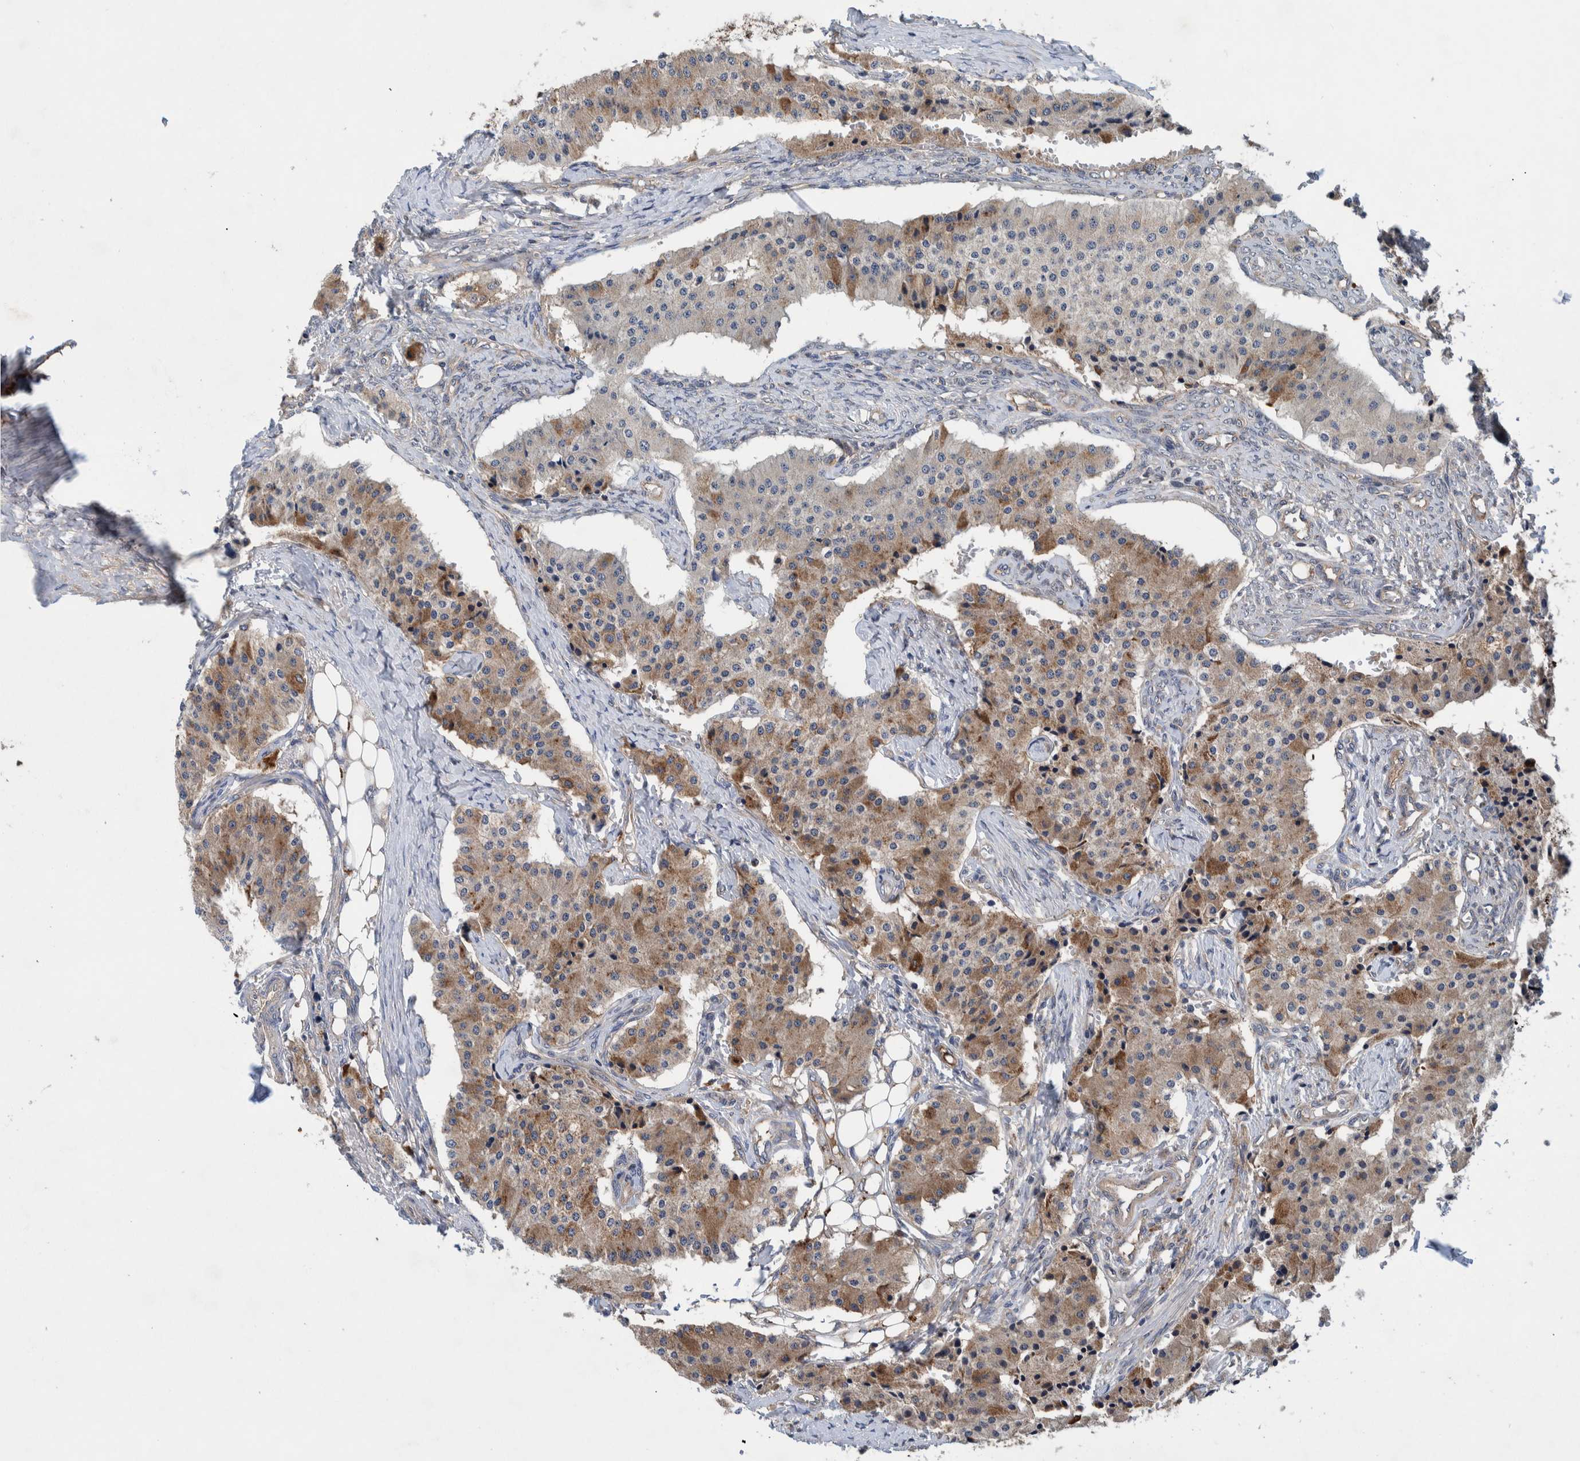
{"staining": {"intensity": "moderate", "quantity": ">75%", "location": "cytoplasmic/membranous"}, "tissue": "carcinoid", "cell_type": "Tumor cells", "image_type": "cancer", "snomed": [{"axis": "morphology", "description": "Carcinoid, malignant, NOS"}, {"axis": "topography", "description": "Colon"}], "caption": "A medium amount of moderate cytoplasmic/membranous positivity is appreciated in about >75% of tumor cells in carcinoid (malignant) tissue.", "gene": "ITIH3", "patient": {"sex": "female", "age": 52}}